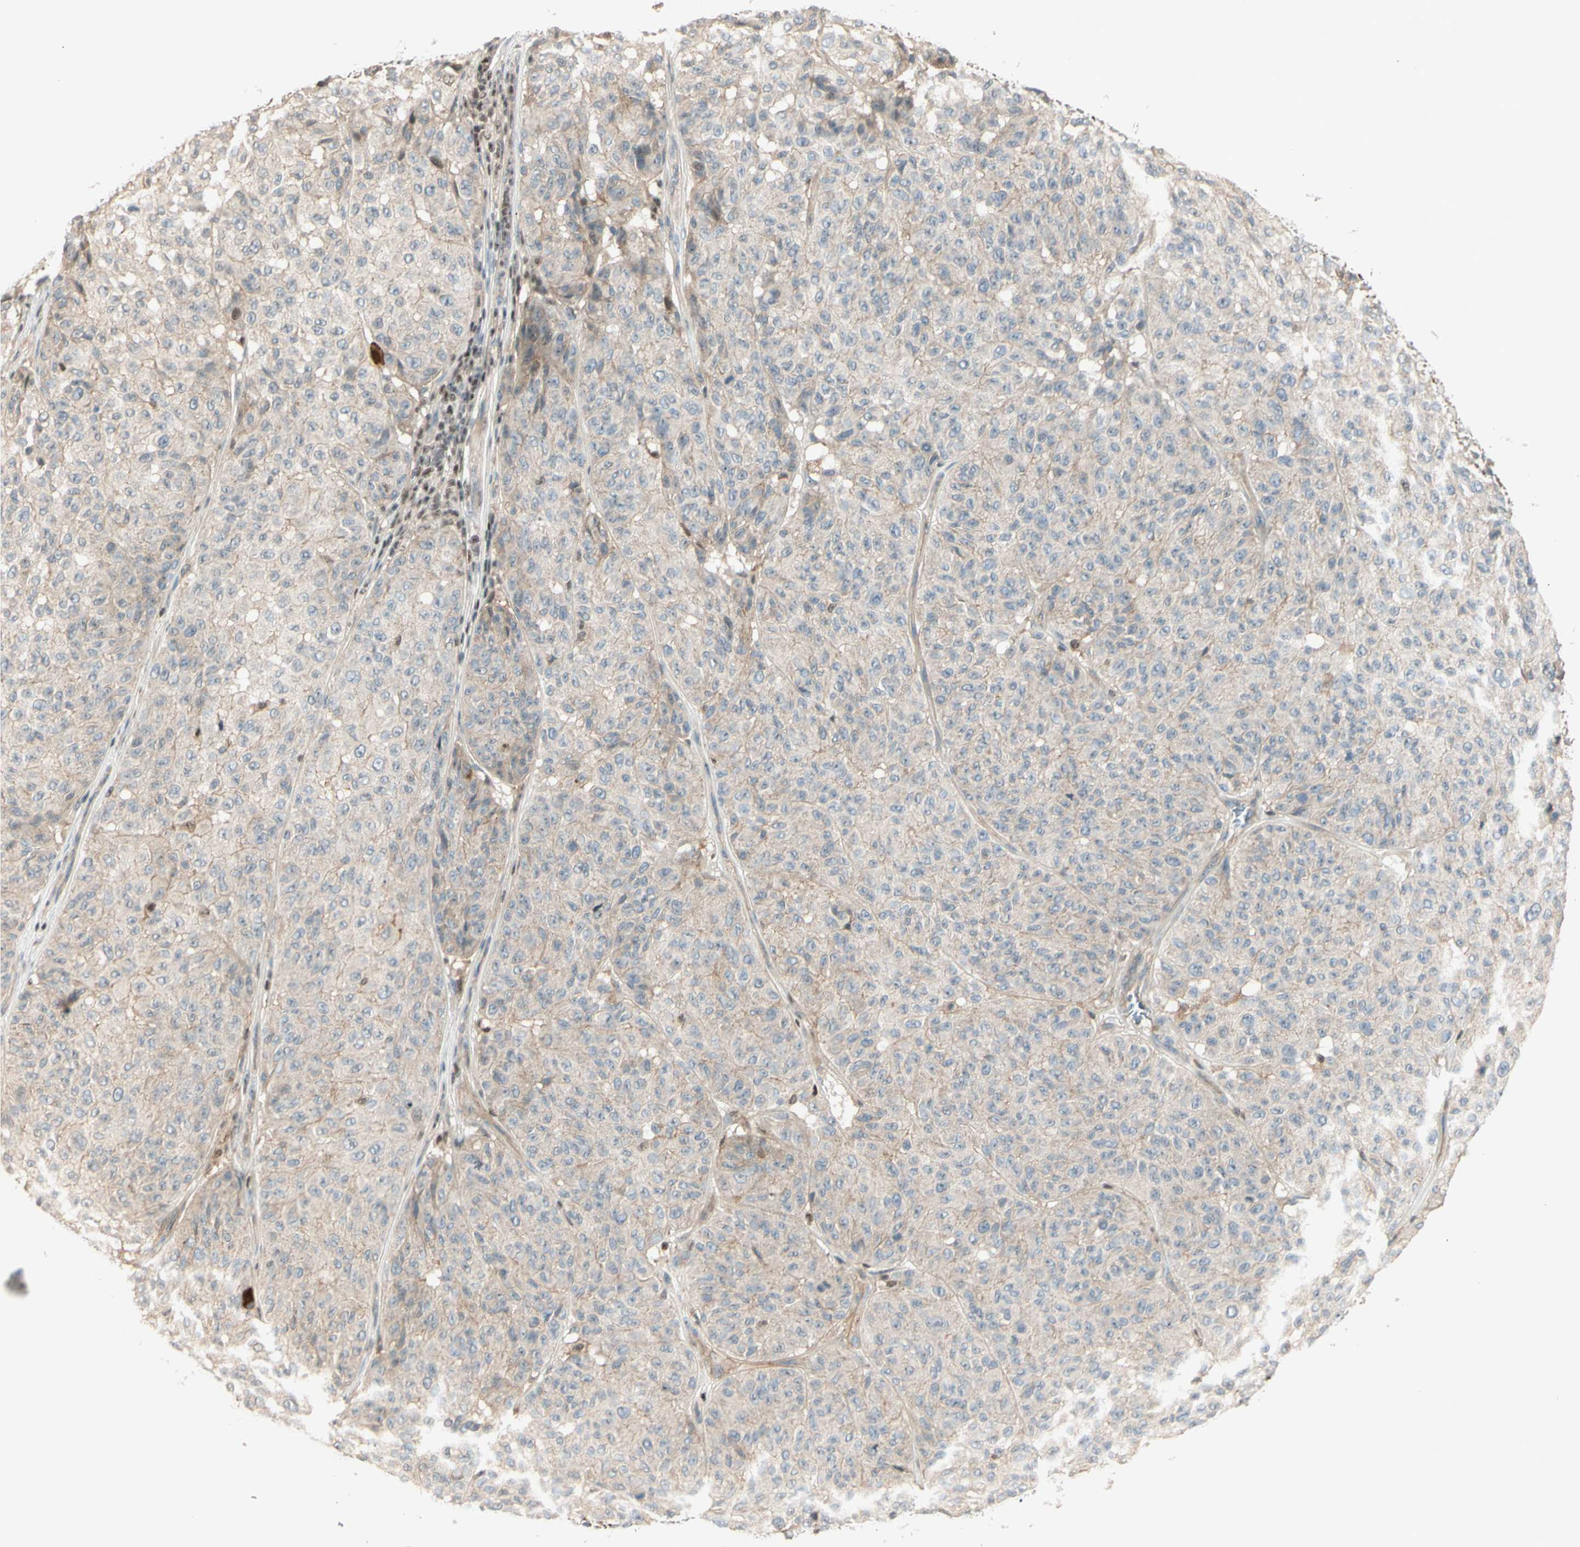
{"staining": {"intensity": "weak", "quantity": ">75%", "location": "cytoplasmic/membranous"}, "tissue": "melanoma", "cell_type": "Tumor cells", "image_type": "cancer", "snomed": [{"axis": "morphology", "description": "Malignant melanoma, NOS"}, {"axis": "topography", "description": "Skin"}], "caption": "A histopathology image of malignant melanoma stained for a protein displays weak cytoplasmic/membranous brown staining in tumor cells. The staining was performed using DAB, with brown indicating positive protein expression. Nuclei are stained blue with hematoxylin.", "gene": "NFYA", "patient": {"sex": "female", "age": 46}}